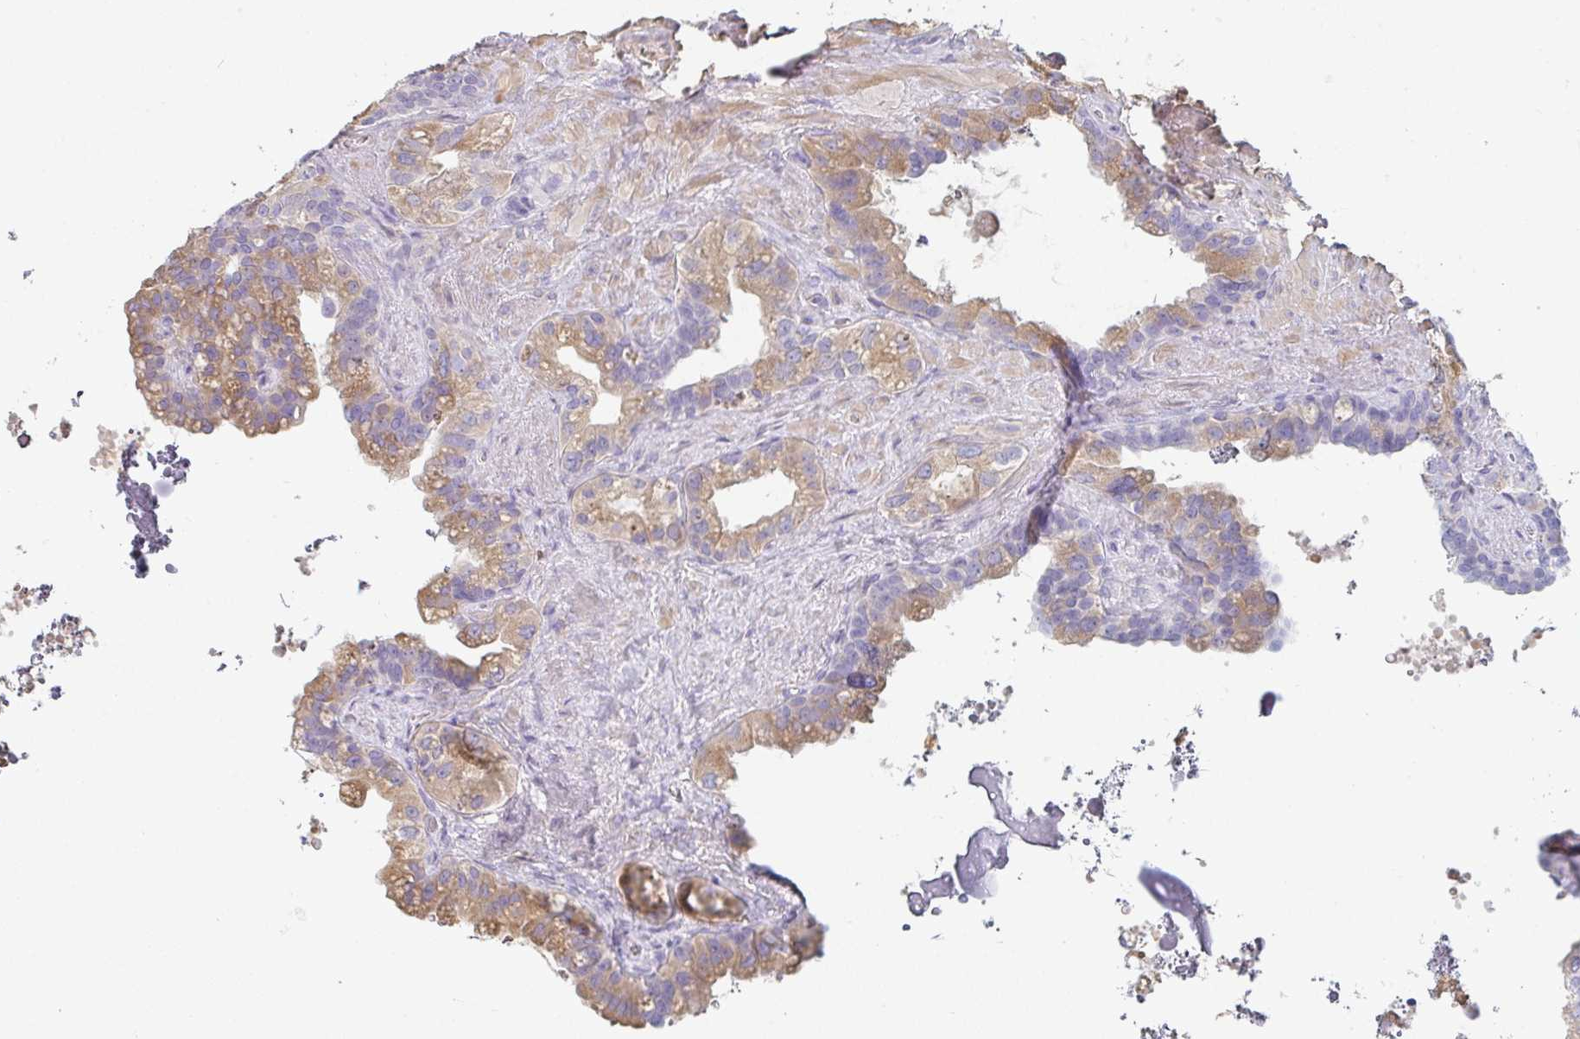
{"staining": {"intensity": "moderate", "quantity": "25%-75%", "location": "cytoplasmic/membranous"}, "tissue": "seminal vesicle", "cell_type": "Glandular cells", "image_type": "normal", "snomed": [{"axis": "morphology", "description": "Normal tissue, NOS"}, {"axis": "topography", "description": "Seminal veicle"}, {"axis": "topography", "description": "Peripheral nerve tissue"}], "caption": "Immunohistochemical staining of normal seminal vesicle exhibits medium levels of moderate cytoplasmic/membranous expression in about 25%-75% of glandular cells.", "gene": "ZNF215", "patient": {"sex": "male", "age": 76}}